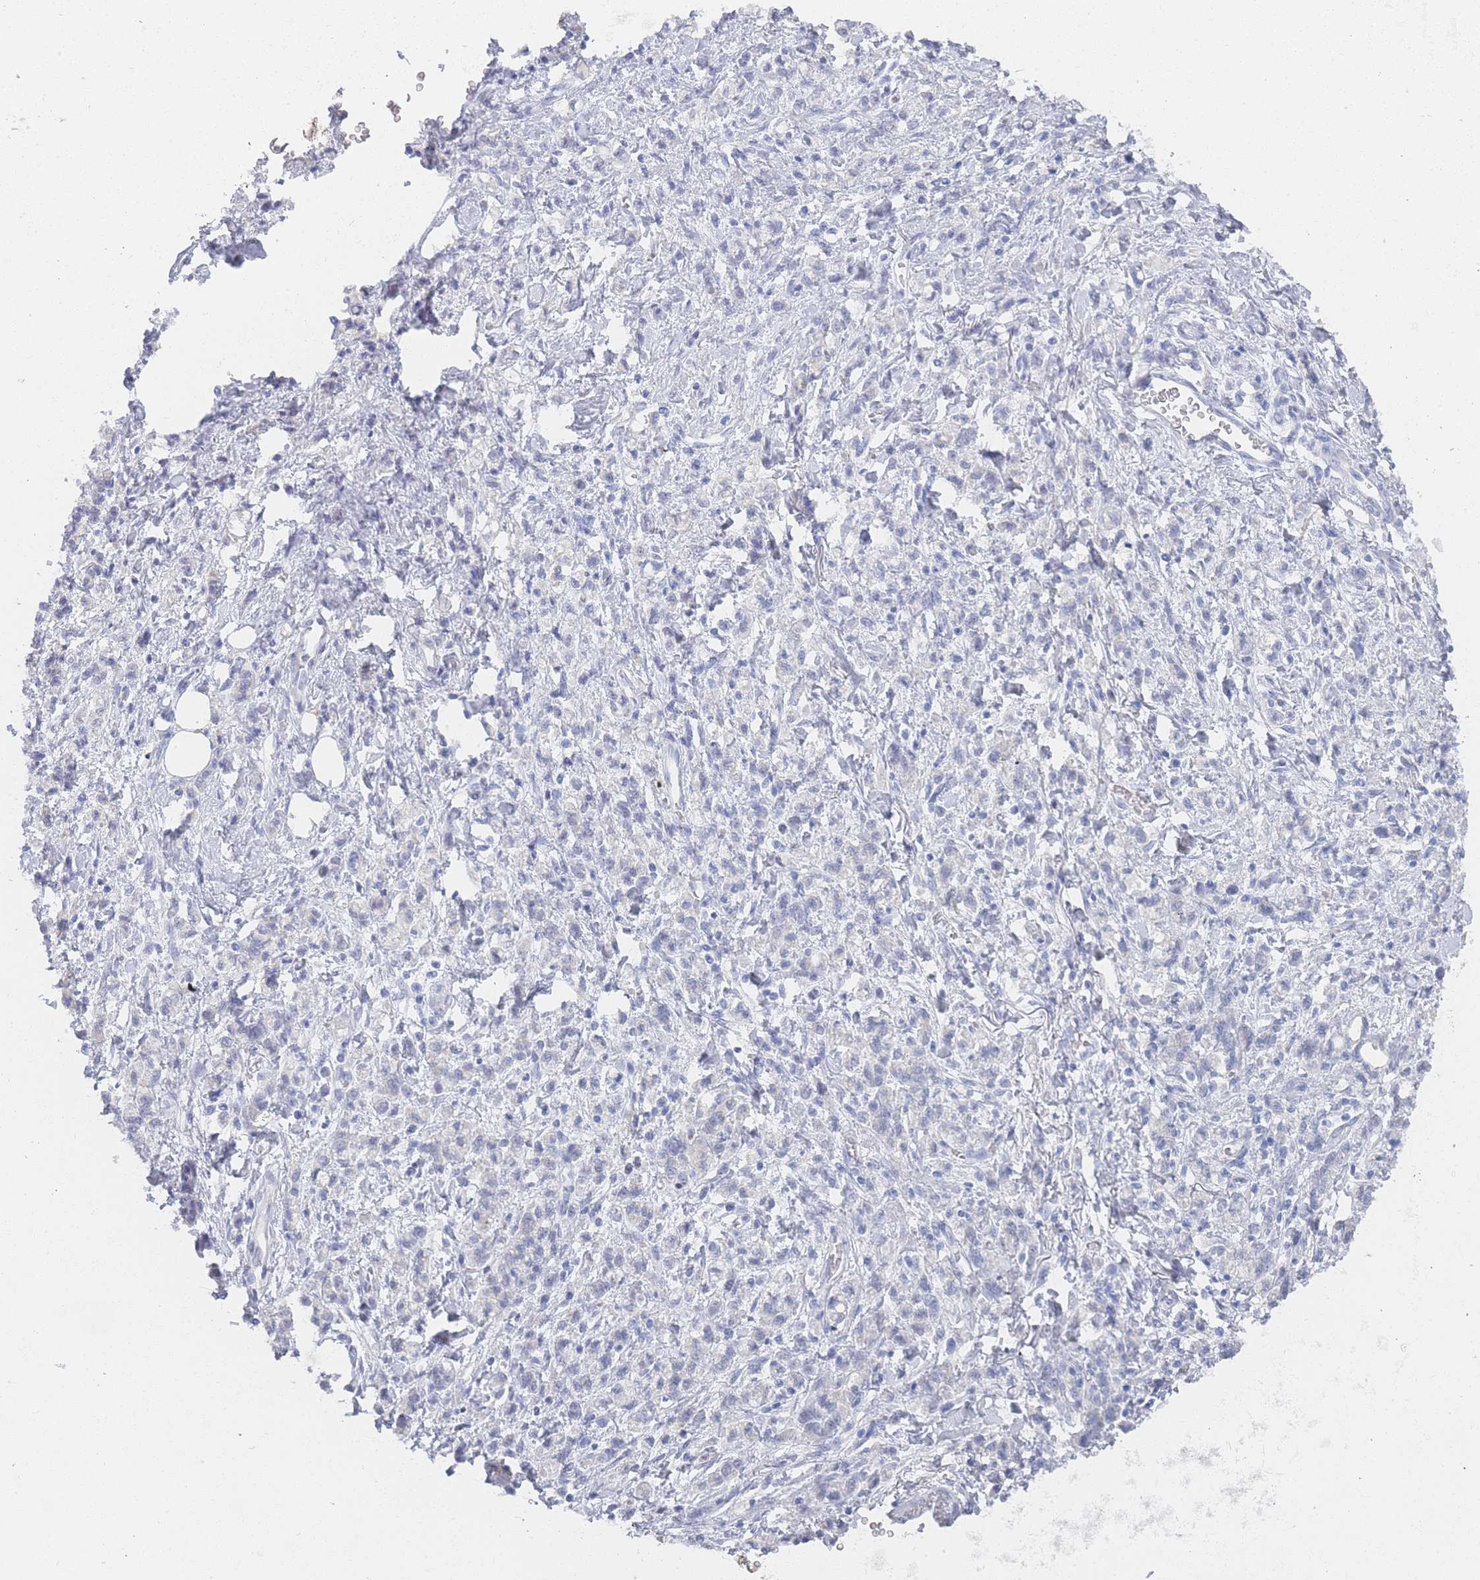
{"staining": {"intensity": "negative", "quantity": "none", "location": "none"}, "tissue": "stomach cancer", "cell_type": "Tumor cells", "image_type": "cancer", "snomed": [{"axis": "morphology", "description": "Adenocarcinoma, NOS"}, {"axis": "topography", "description": "Stomach"}], "caption": "There is no significant expression in tumor cells of stomach adenocarcinoma. (Immunohistochemistry, brightfield microscopy, high magnification).", "gene": "IMPG1", "patient": {"sex": "male", "age": 77}}